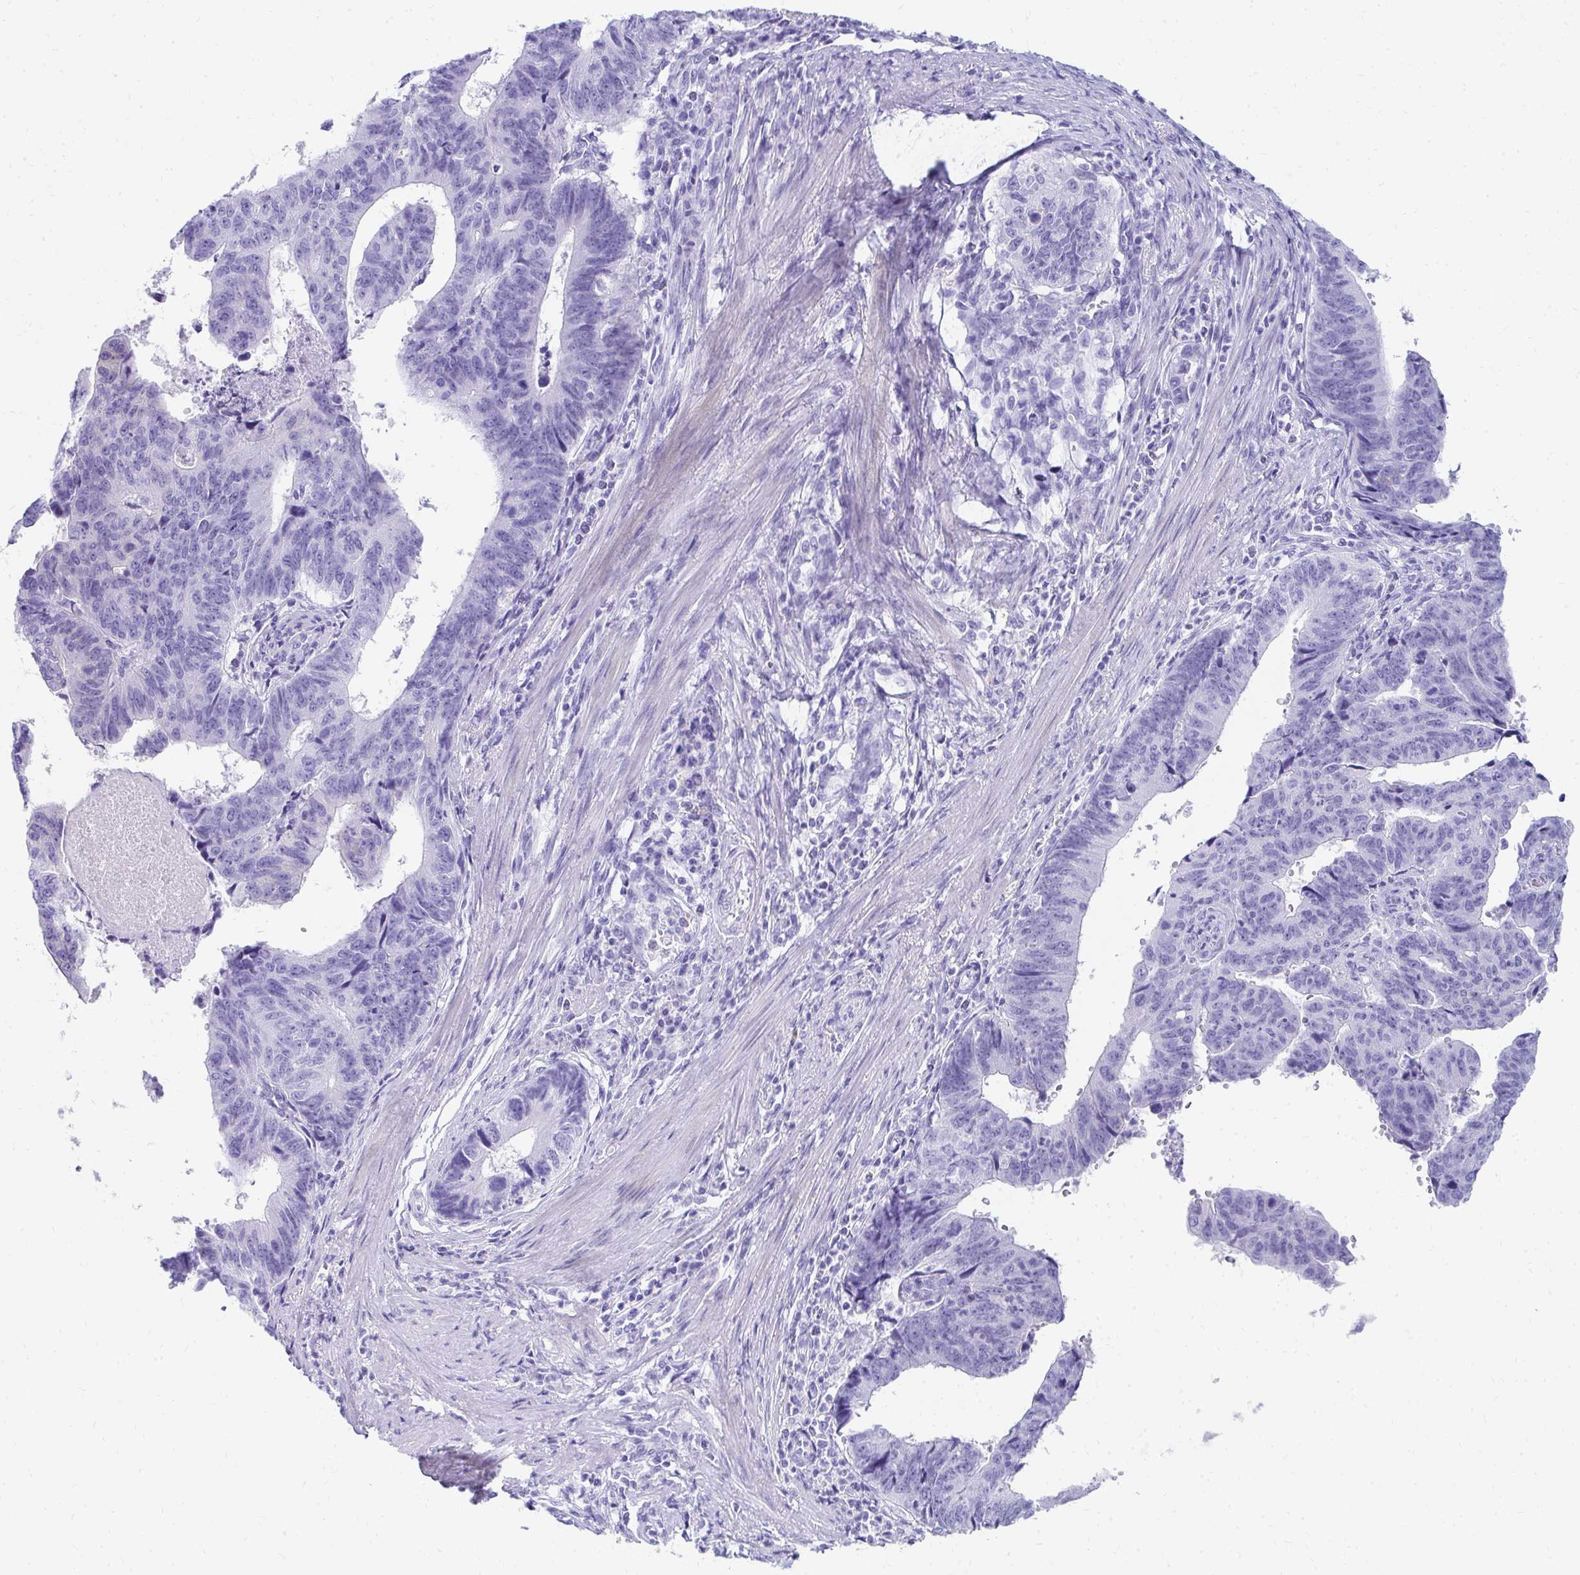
{"staining": {"intensity": "negative", "quantity": "none", "location": "none"}, "tissue": "stomach cancer", "cell_type": "Tumor cells", "image_type": "cancer", "snomed": [{"axis": "morphology", "description": "Adenocarcinoma, NOS"}, {"axis": "topography", "description": "Stomach"}], "caption": "A high-resolution histopathology image shows immunohistochemistry staining of stomach cancer, which displays no significant expression in tumor cells. Nuclei are stained in blue.", "gene": "SEC14L3", "patient": {"sex": "male", "age": 59}}